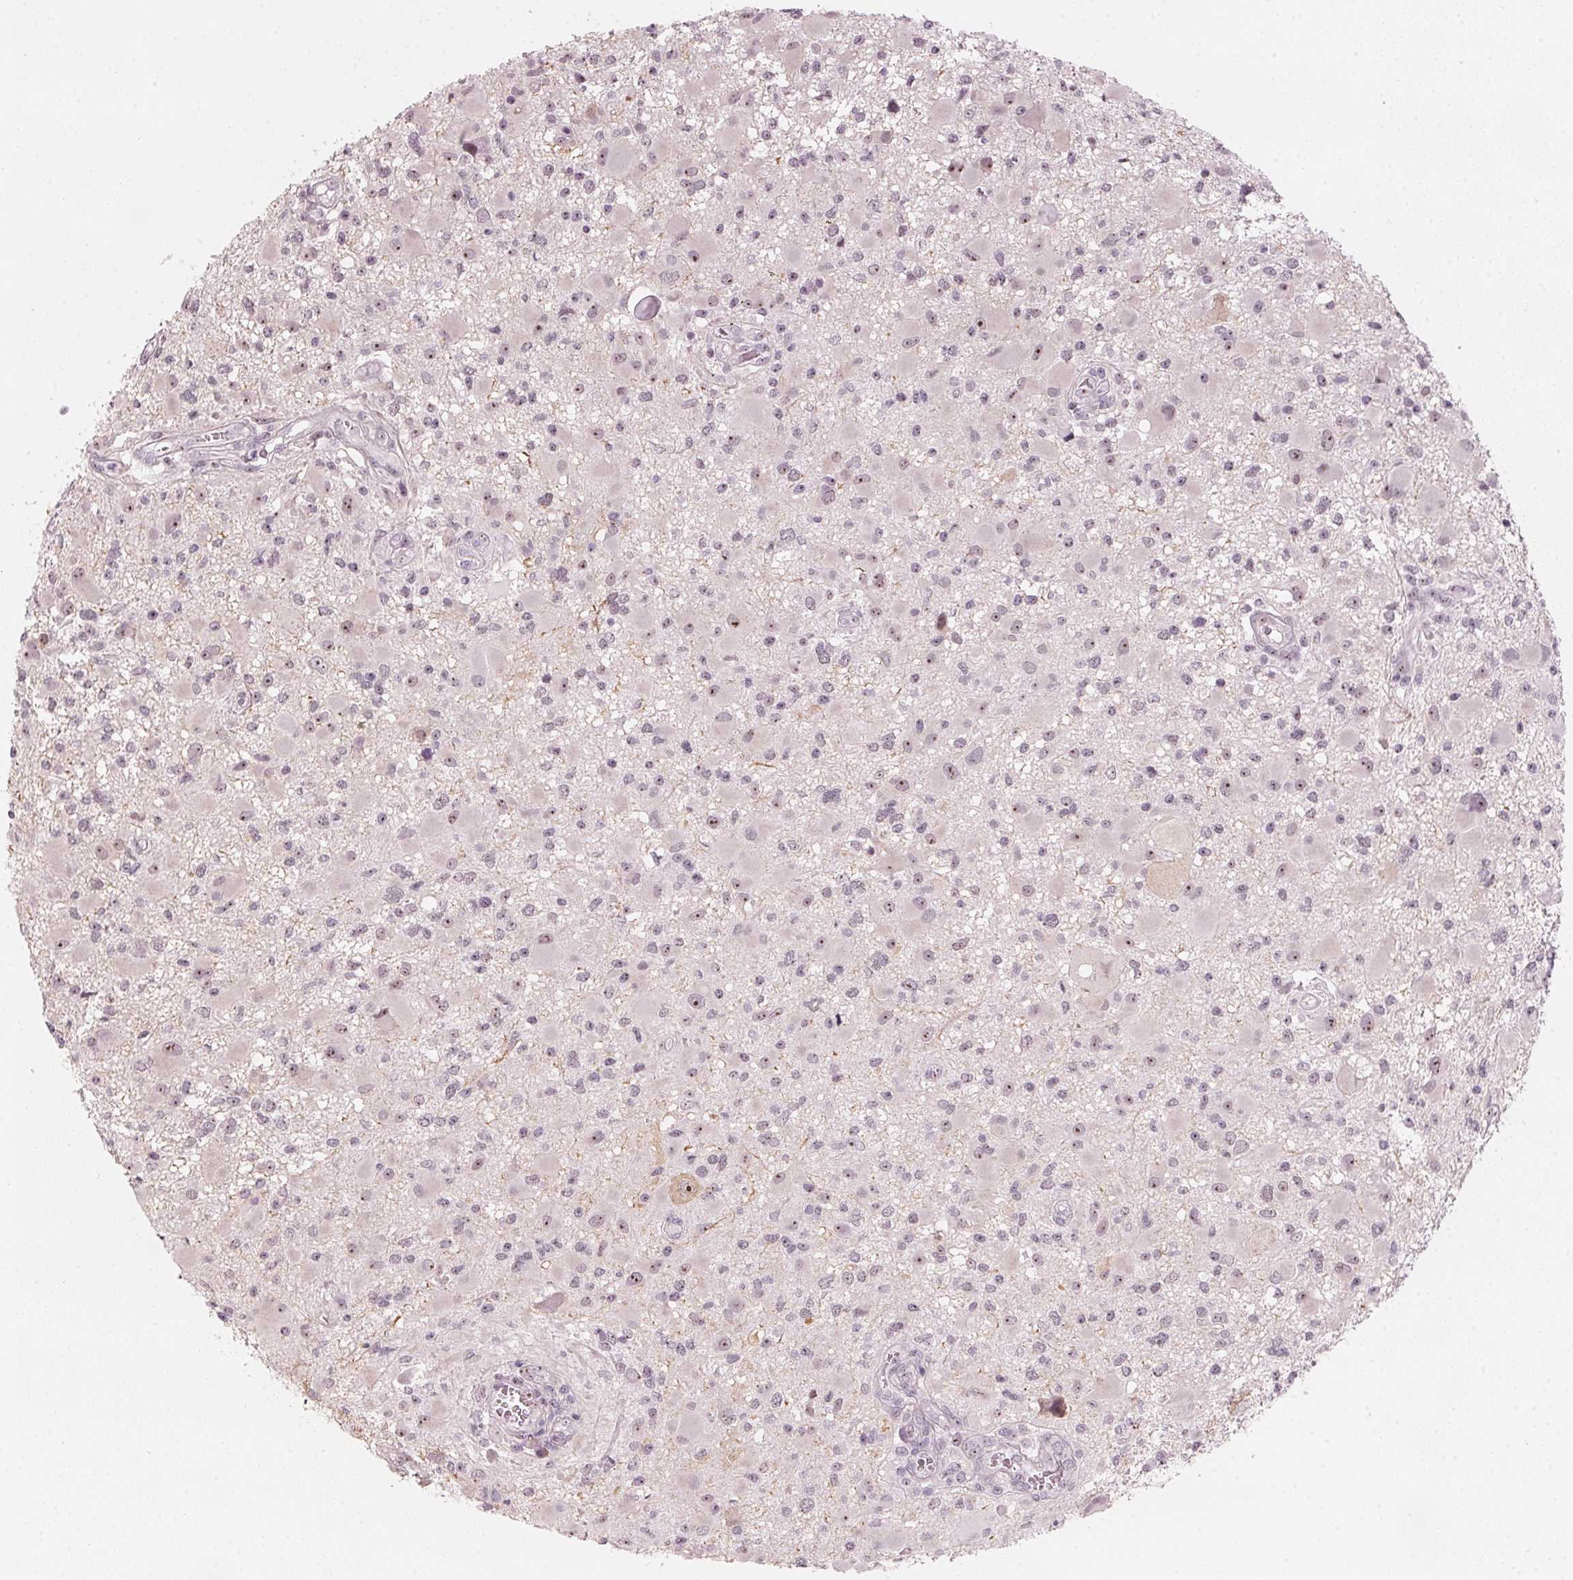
{"staining": {"intensity": "weak", "quantity": ">75%", "location": "nuclear"}, "tissue": "glioma", "cell_type": "Tumor cells", "image_type": "cancer", "snomed": [{"axis": "morphology", "description": "Glioma, malignant, High grade"}, {"axis": "topography", "description": "Brain"}], "caption": "A brown stain highlights weak nuclear expression of a protein in human glioma tumor cells. (Stains: DAB in brown, nuclei in blue, Microscopy: brightfield microscopy at high magnification).", "gene": "DNTTIP2", "patient": {"sex": "male", "age": 54}}